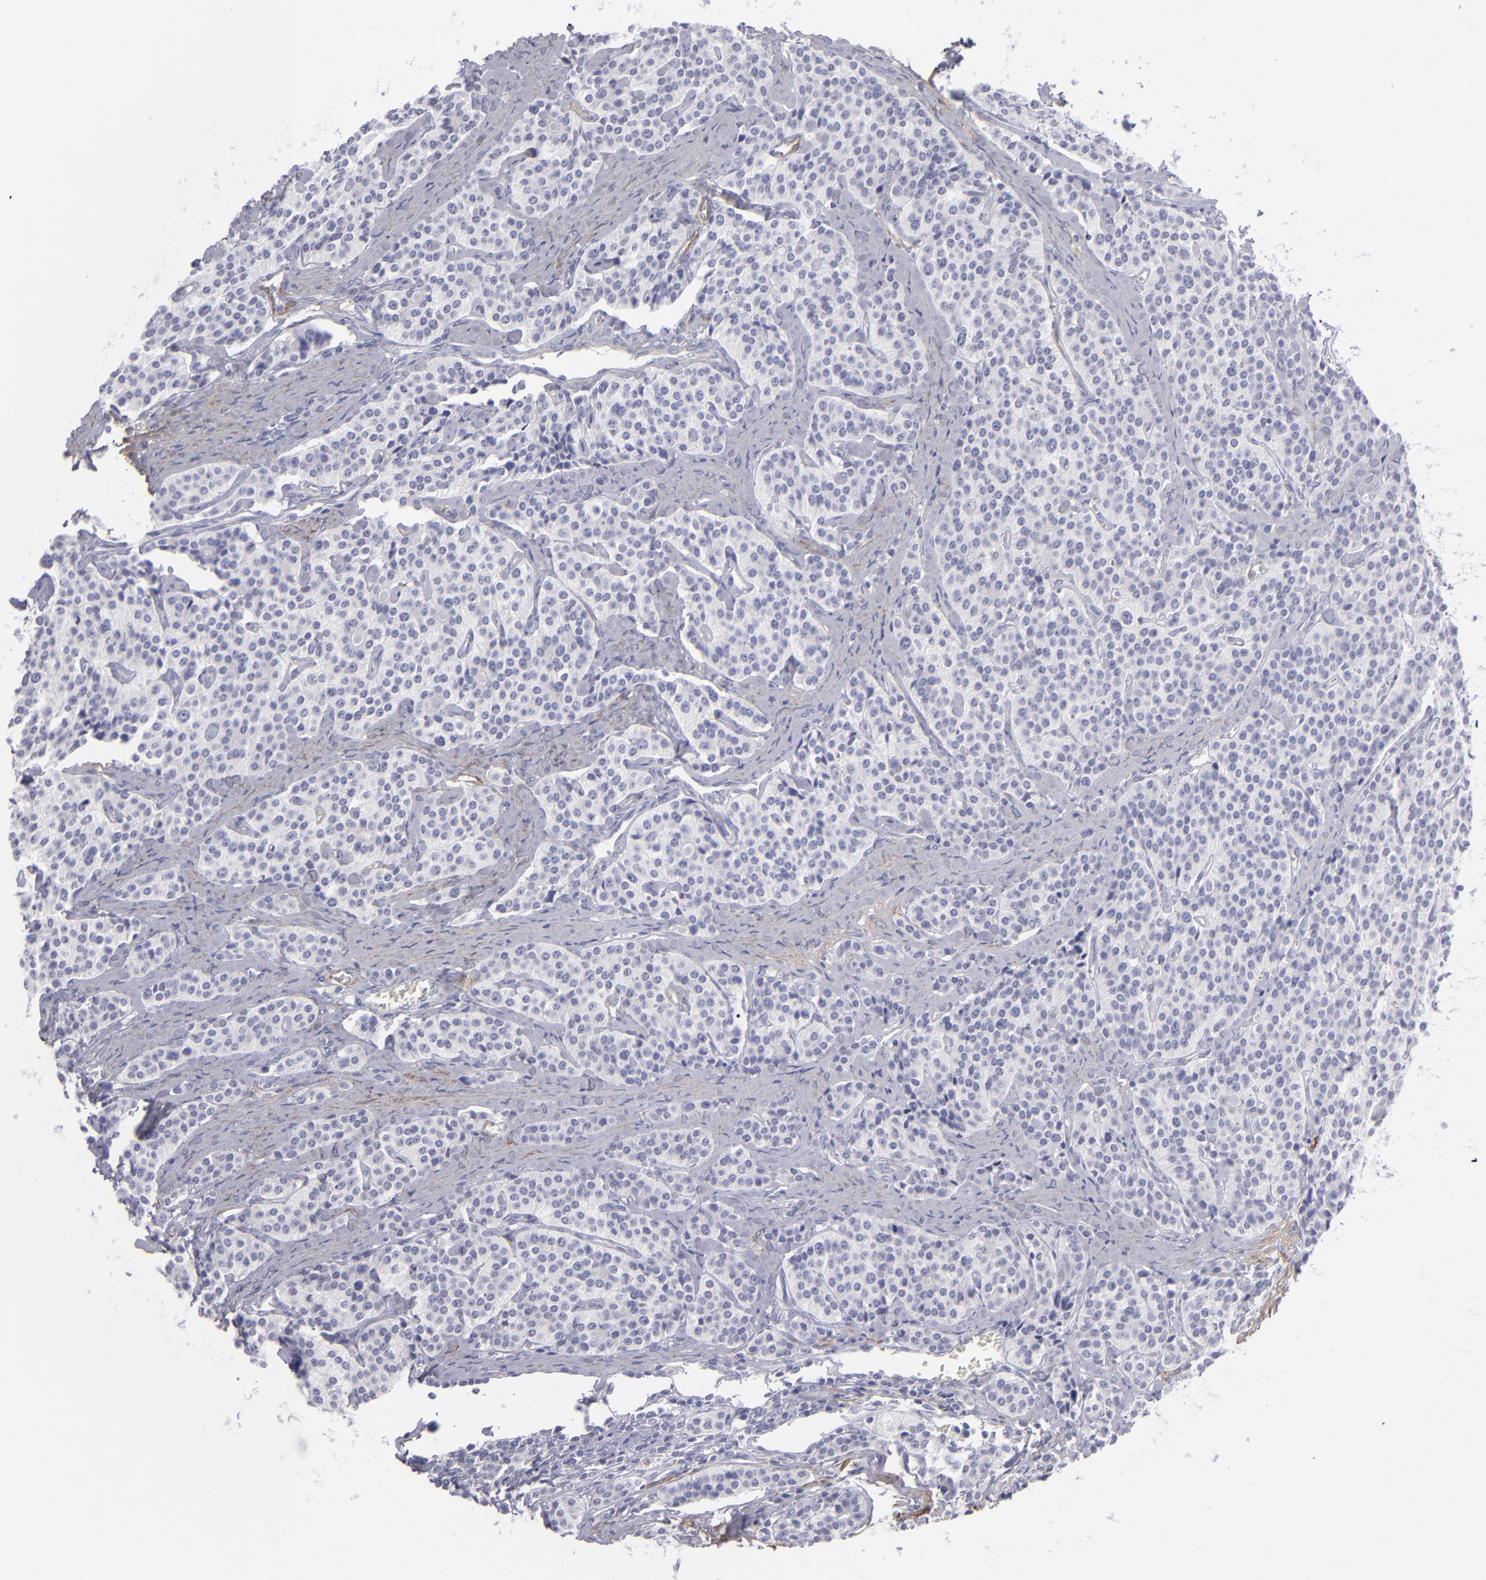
{"staining": {"intensity": "negative", "quantity": "none", "location": "none"}, "tissue": "carcinoid", "cell_type": "Tumor cells", "image_type": "cancer", "snomed": [{"axis": "morphology", "description": "Carcinoid, malignant, NOS"}, {"axis": "topography", "description": "Small intestine"}], "caption": "The photomicrograph demonstrates no significant positivity in tumor cells of malignant carcinoid. (DAB IHC, high magnification).", "gene": "MYH11", "patient": {"sex": "male", "age": 63}}